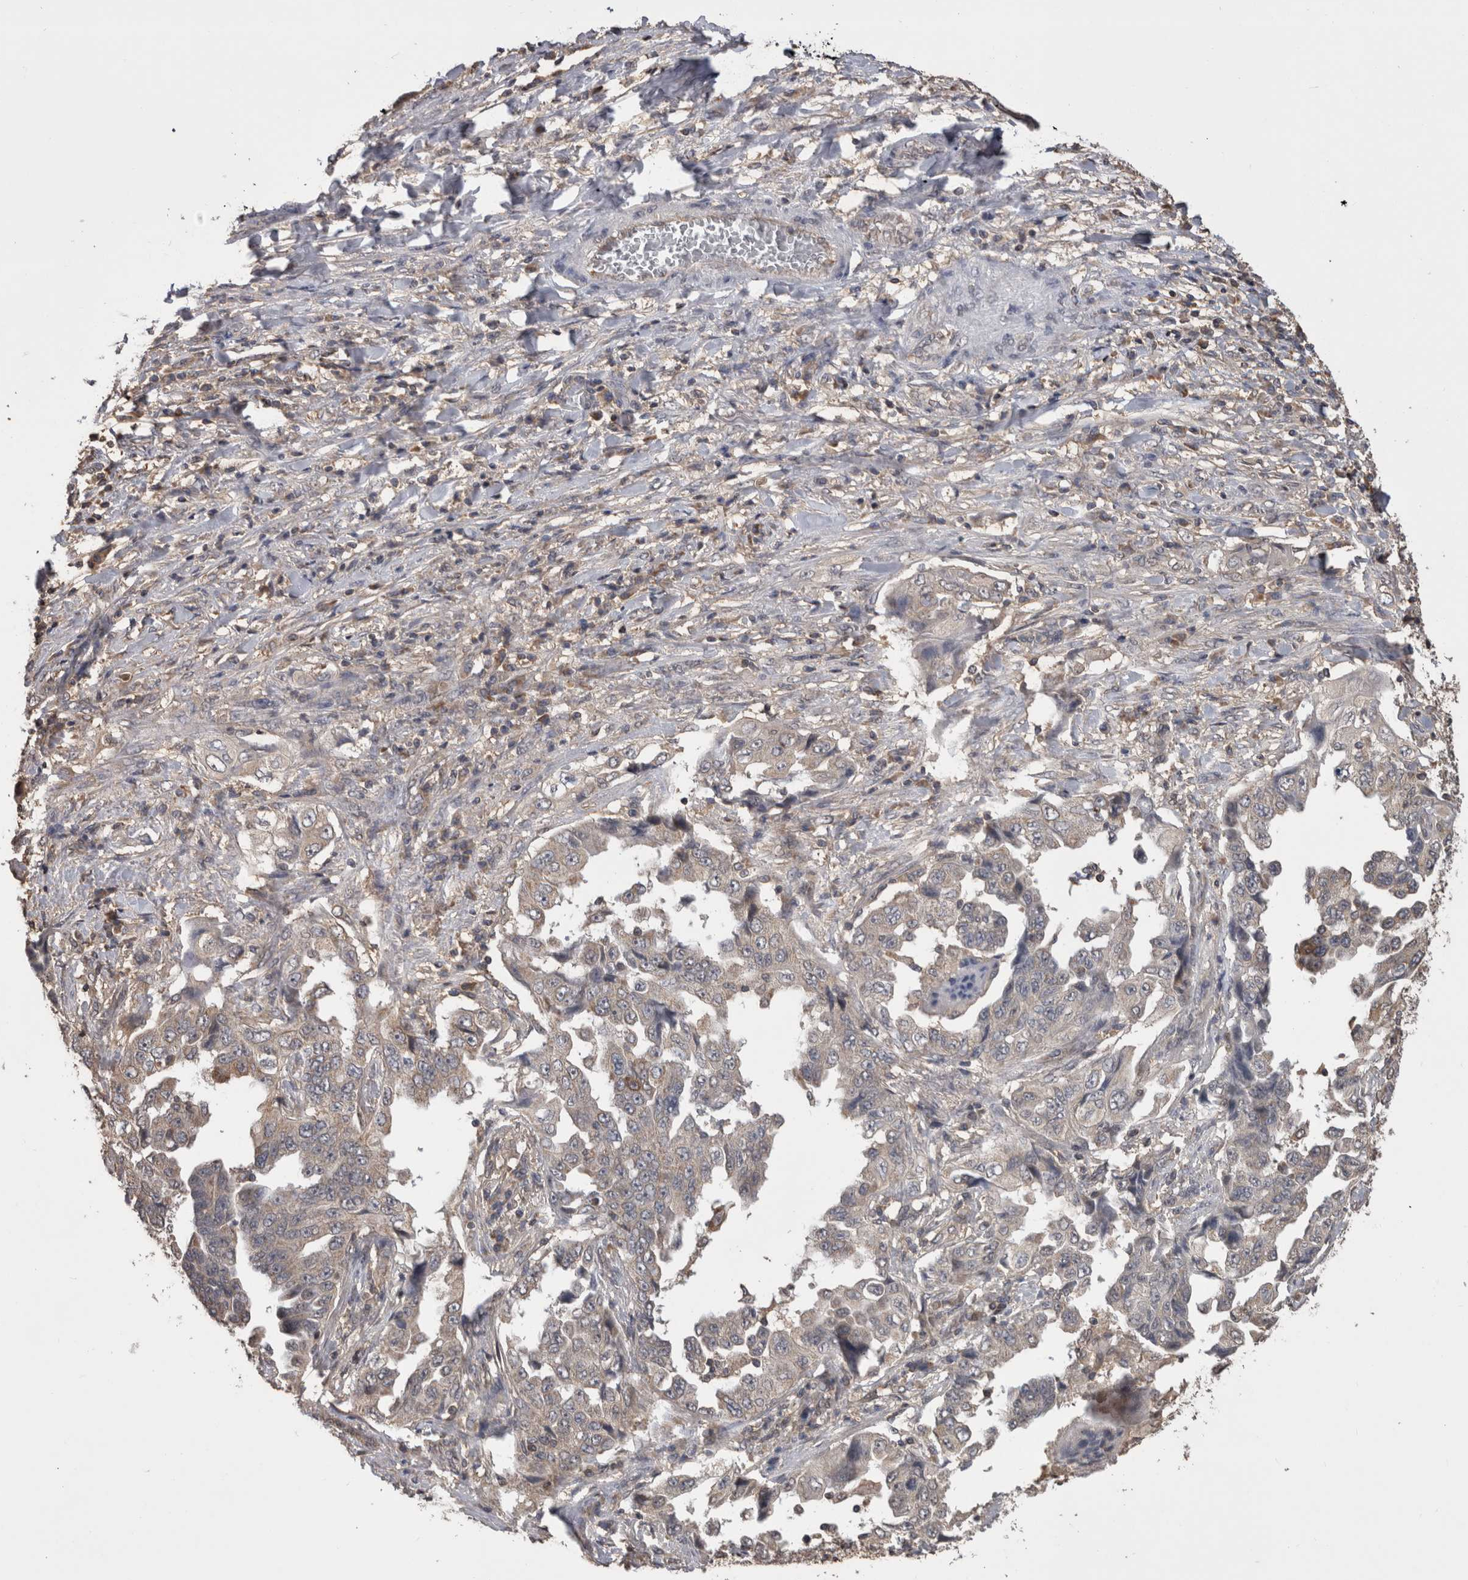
{"staining": {"intensity": "negative", "quantity": "none", "location": "none"}, "tissue": "lung cancer", "cell_type": "Tumor cells", "image_type": "cancer", "snomed": [{"axis": "morphology", "description": "Adenocarcinoma, NOS"}, {"axis": "topography", "description": "Lung"}], "caption": "A high-resolution micrograph shows immunohistochemistry staining of lung cancer (adenocarcinoma), which displays no significant expression in tumor cells.", "gene": "PREP", "patient": {"sex": "female", "age": 51}}